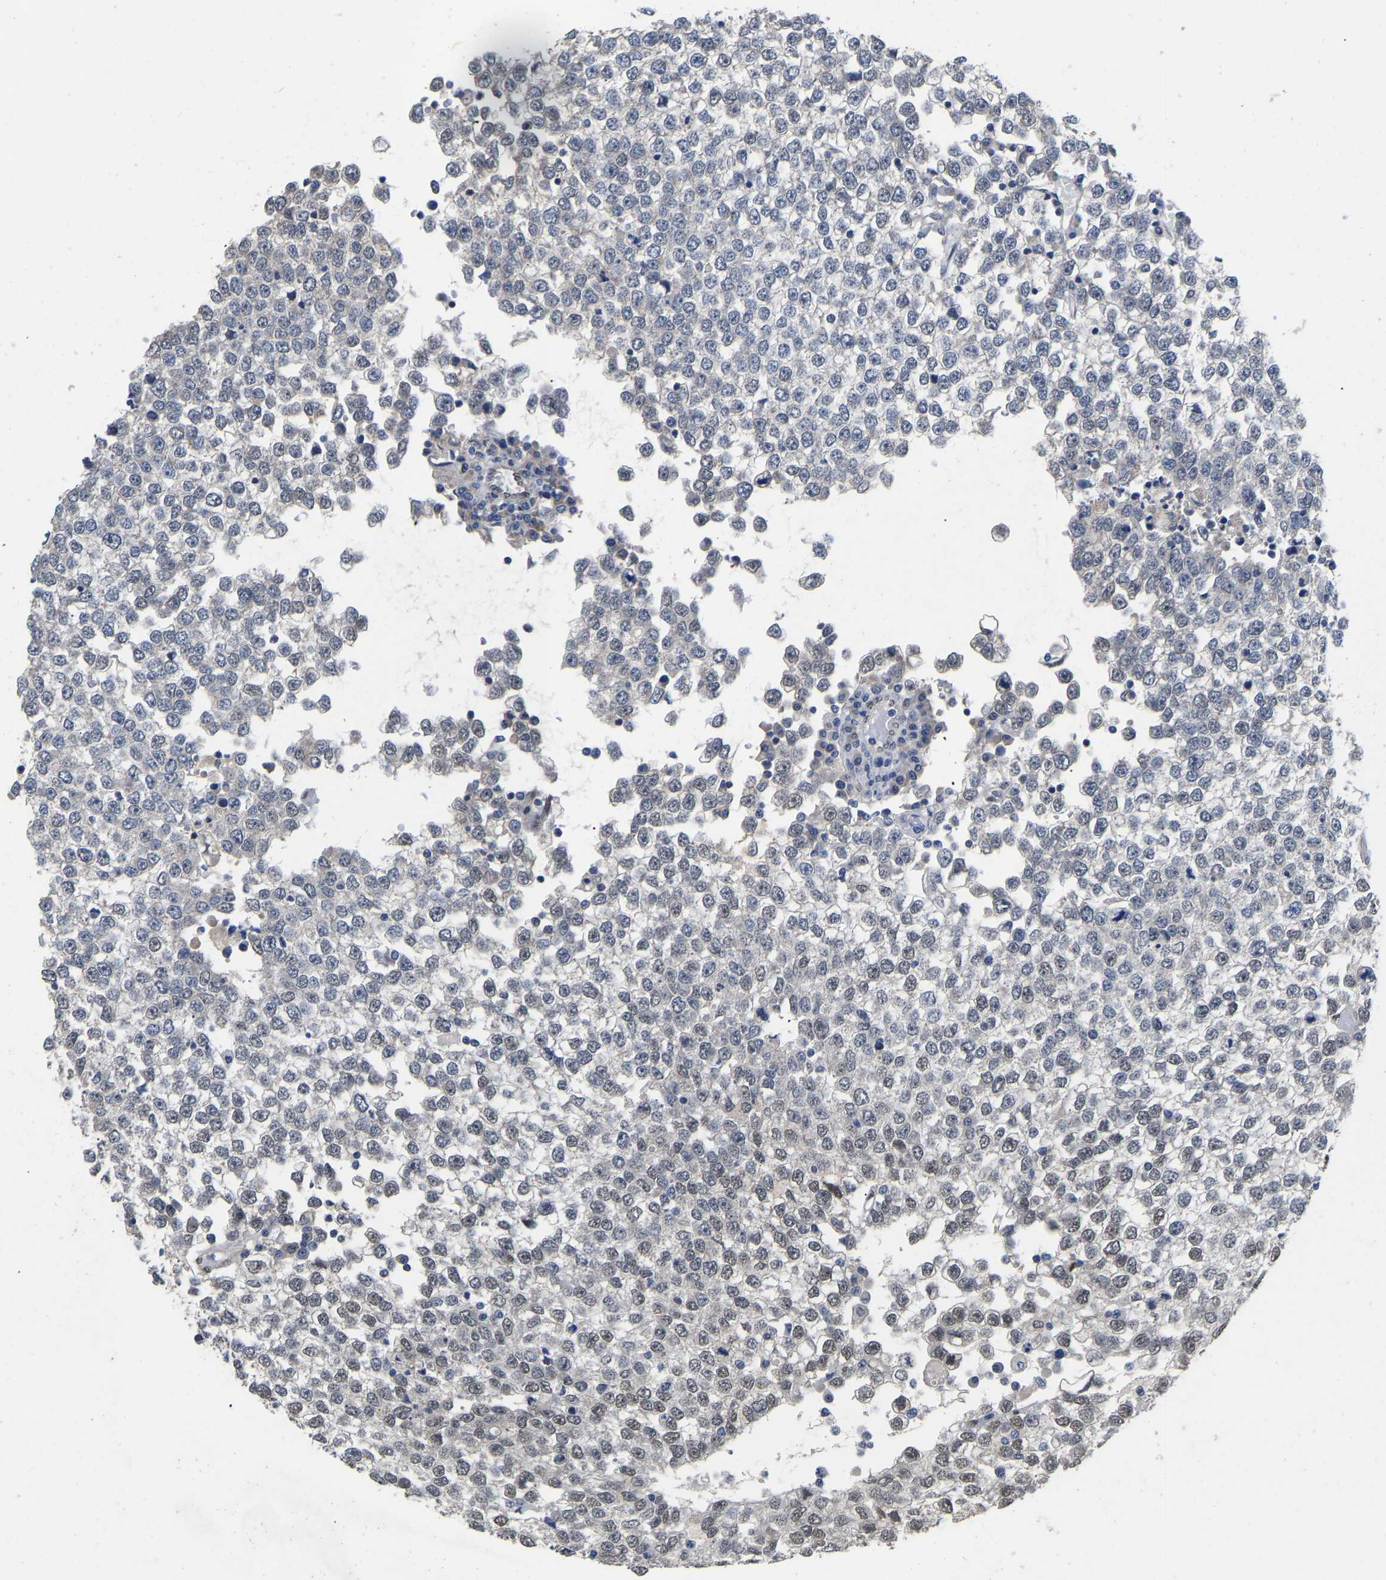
{"staining": {"intensity": "moderate", "quantity": "25%-75%", "location": "nuclear"}, "tissue": "testis cancer", "cell_type": "Tumor cells", "image_type": "cancer", "snomed": [{"axis": "morphology", "description": "Seminoma, NOS"}, {"axis": "topography", "description": "Testis"}], "caption": "This photomicrograph displays immunohistochemistry (IHC) staining of testis cancer, with medium moderate nuclear expression in about 25%-75% of tumor cells.", "gene": "QKI", "patient": {"sex": "male", "age": 65}}